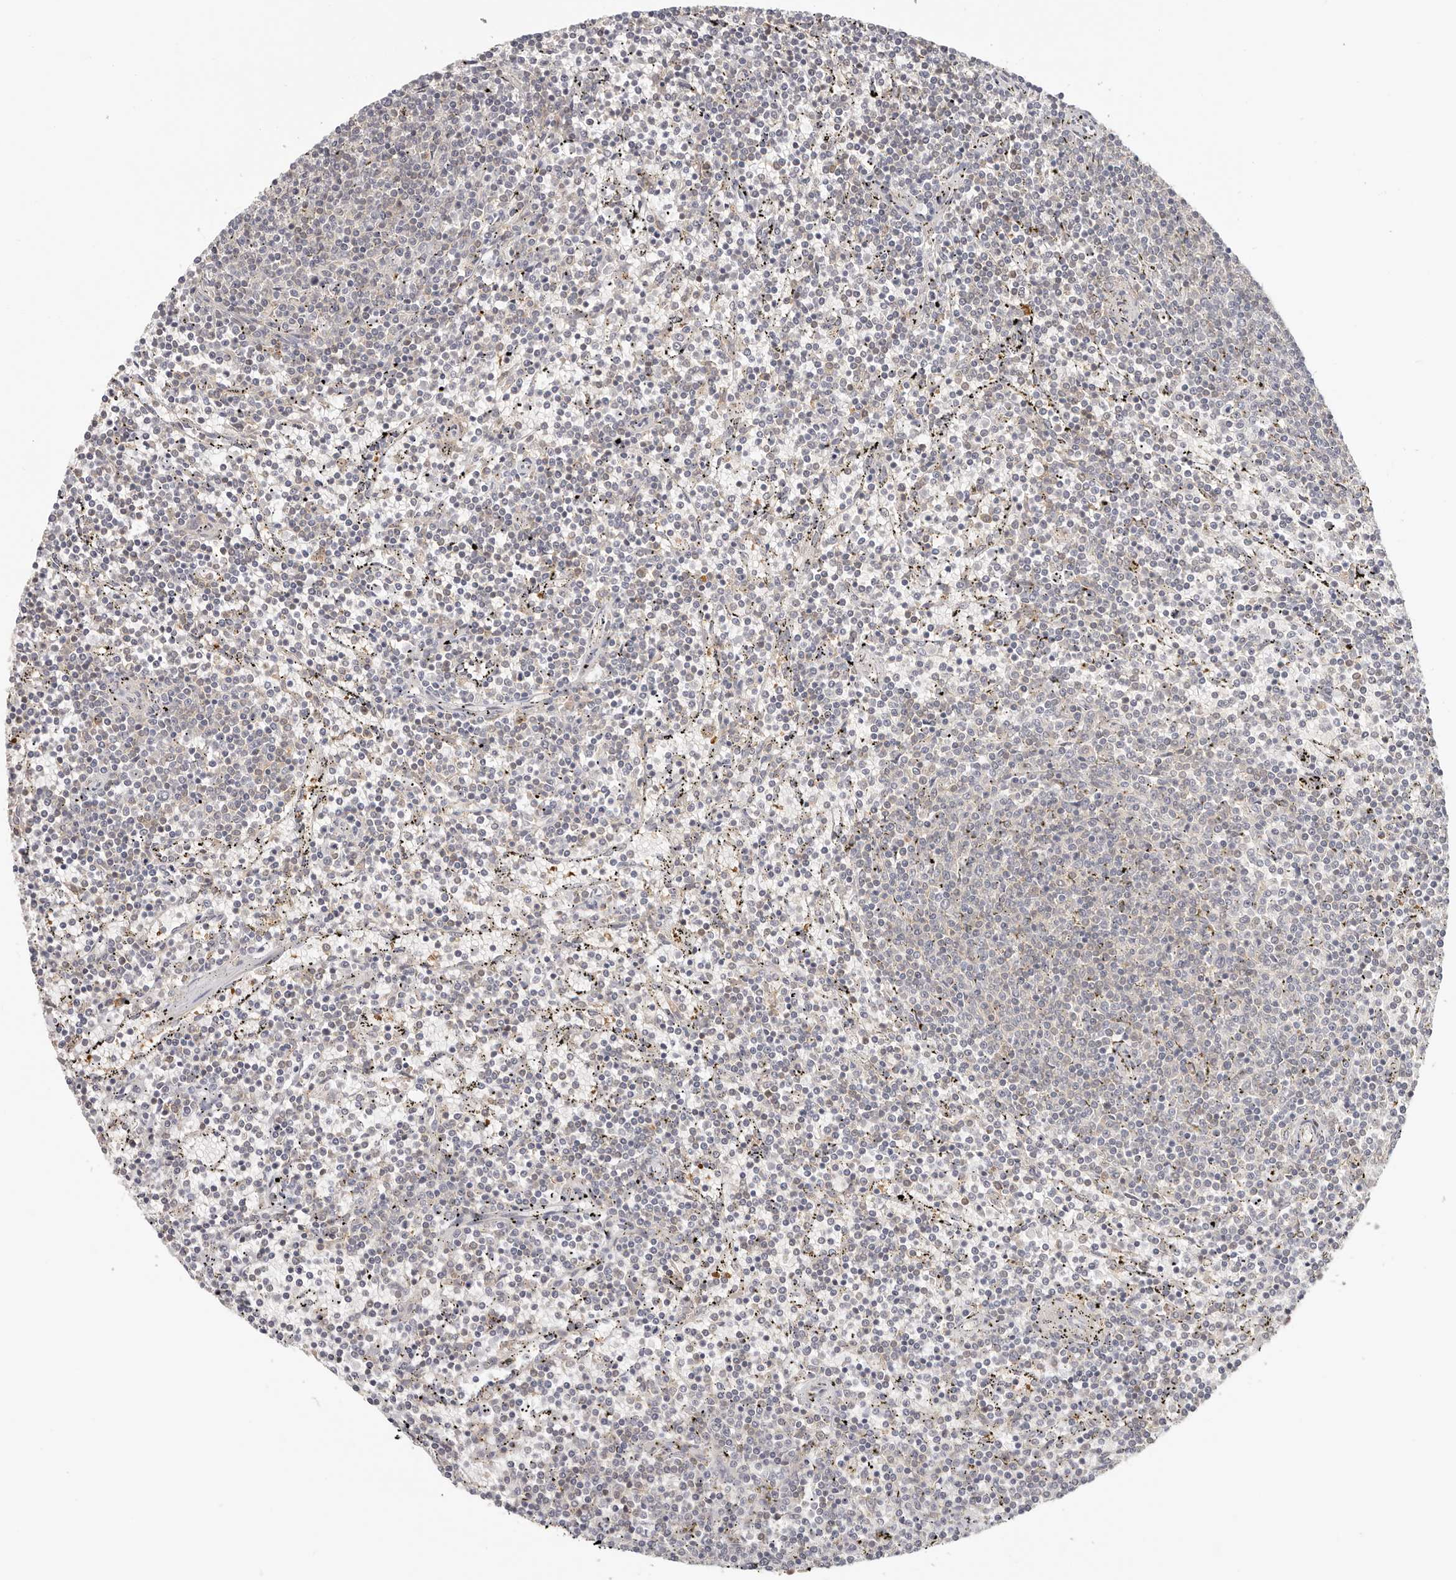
{"staining": {"intensity": "negative", "quantity": "none", "location": "none"}, "tissue": "lymphoma", "cell_type": "Tumor cells", "image_type": "cancer", "snomed": [{"axis": "morphology", "description": "Malignant lymphoma, non-Hodgkin's type, Low grade"}, {"axis": "topography", "description": "Spleen"}], "caption": "The immunohistochemistry (IHC) photomicrograph has no significant positivity in tumor cells of malignant lymphoma, non-Hodgkin's type (low-grade) tissue. (Immunohistochemistry (ihc), brightfield microscopy, high magnification).", "gene": "LARP7", "patient": {"sex": "female", "age": 50}}